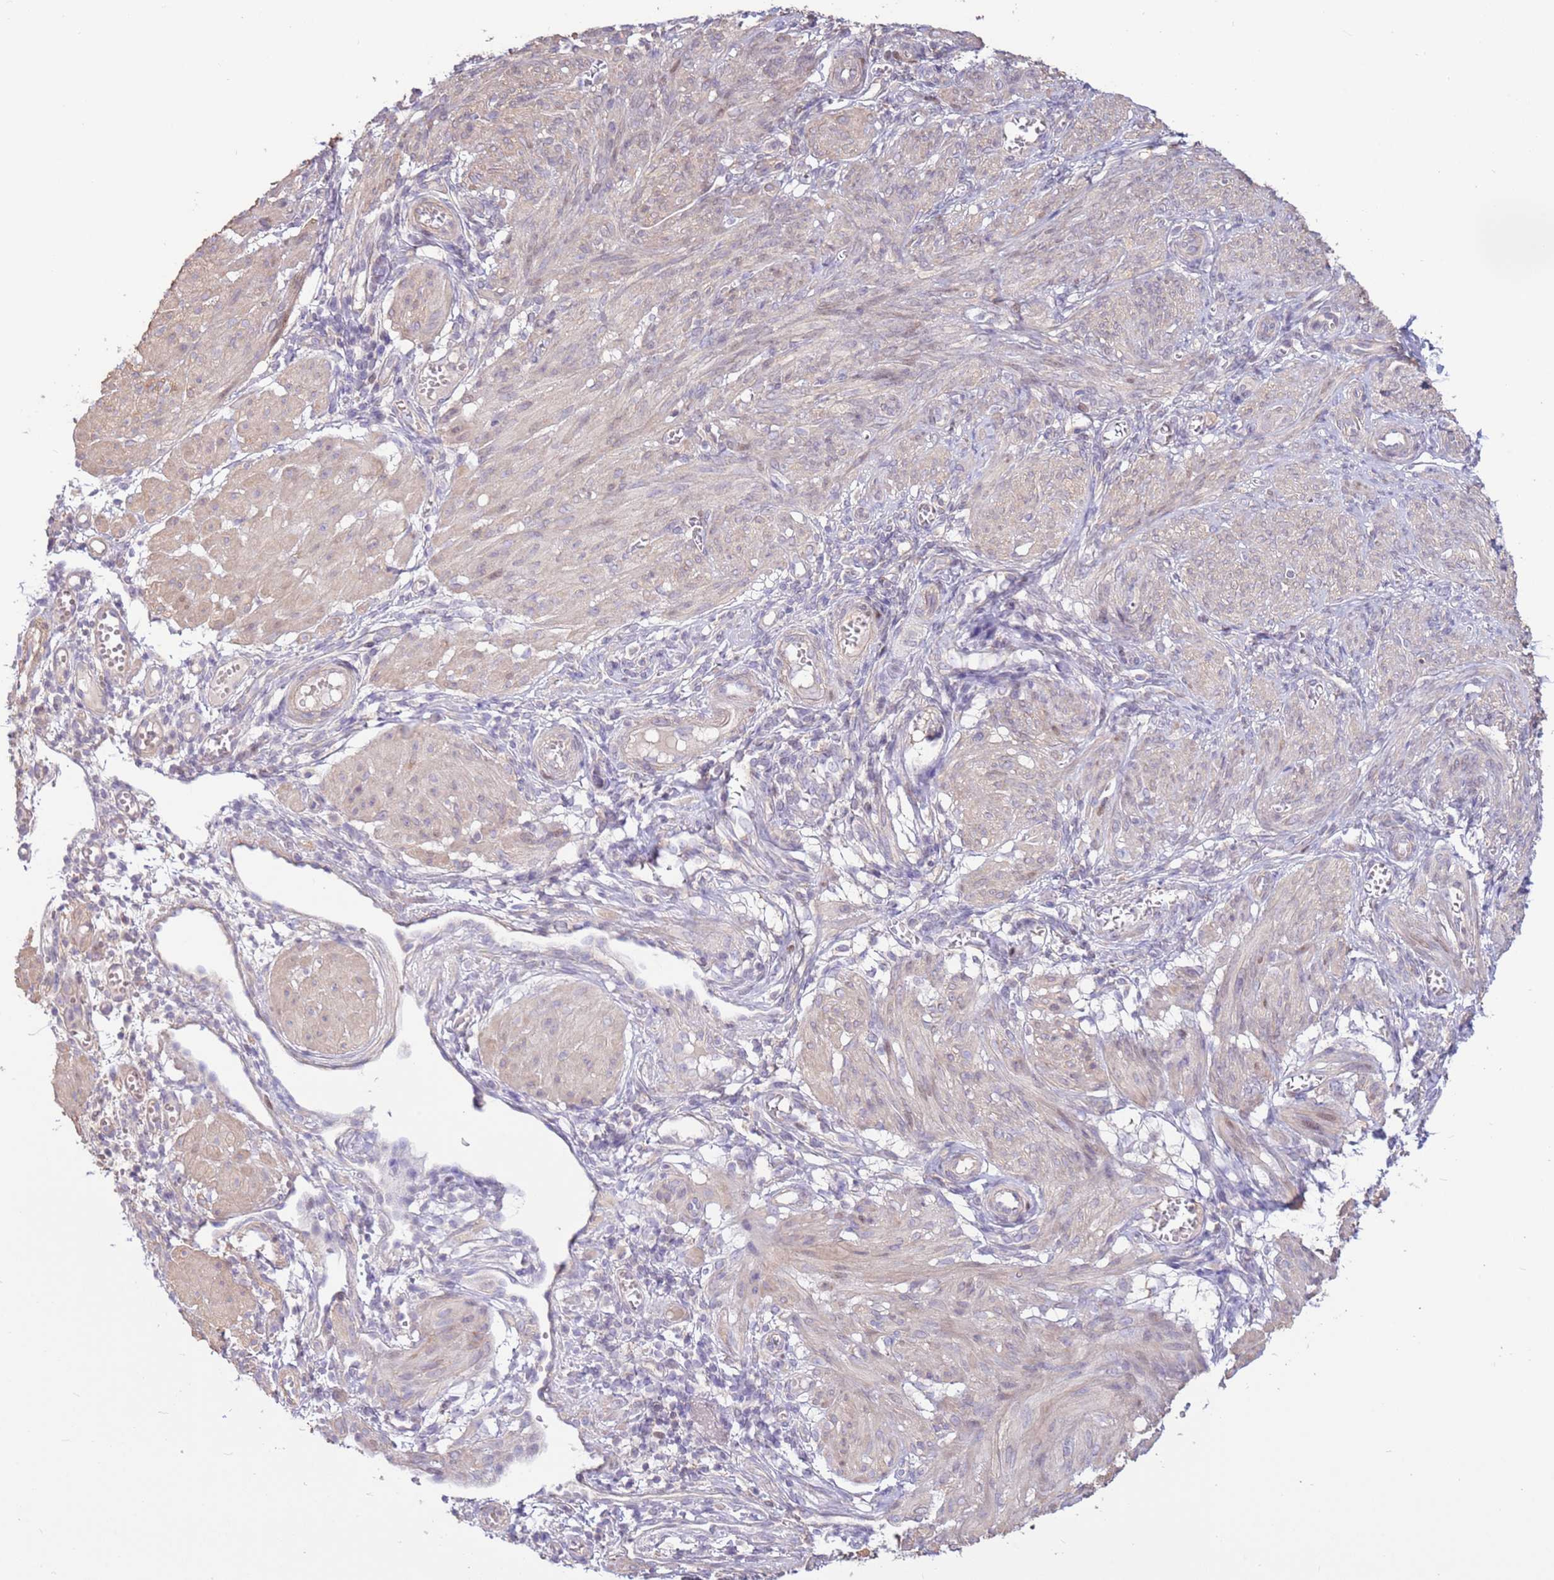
{"staining": {"intensity": "weak", "quantity": "<25%", "location": "cytoplasmic/membranous"}, "tissue": "smooth muscle", "cell_type": "Smooth muscle cells", "image_type": "normal", "snomed": [{"axis": "morphology", "description": "Normal tissue, NOS"}, {"axis": "topography", "description": "Smooth muscle"}], "caption": "Protein analysis of benign smooth muscle exhibits no significant expression in smooth muscle cells.", "gene": "EVA1B", "patient": {"sex": "female", "age": 39}}